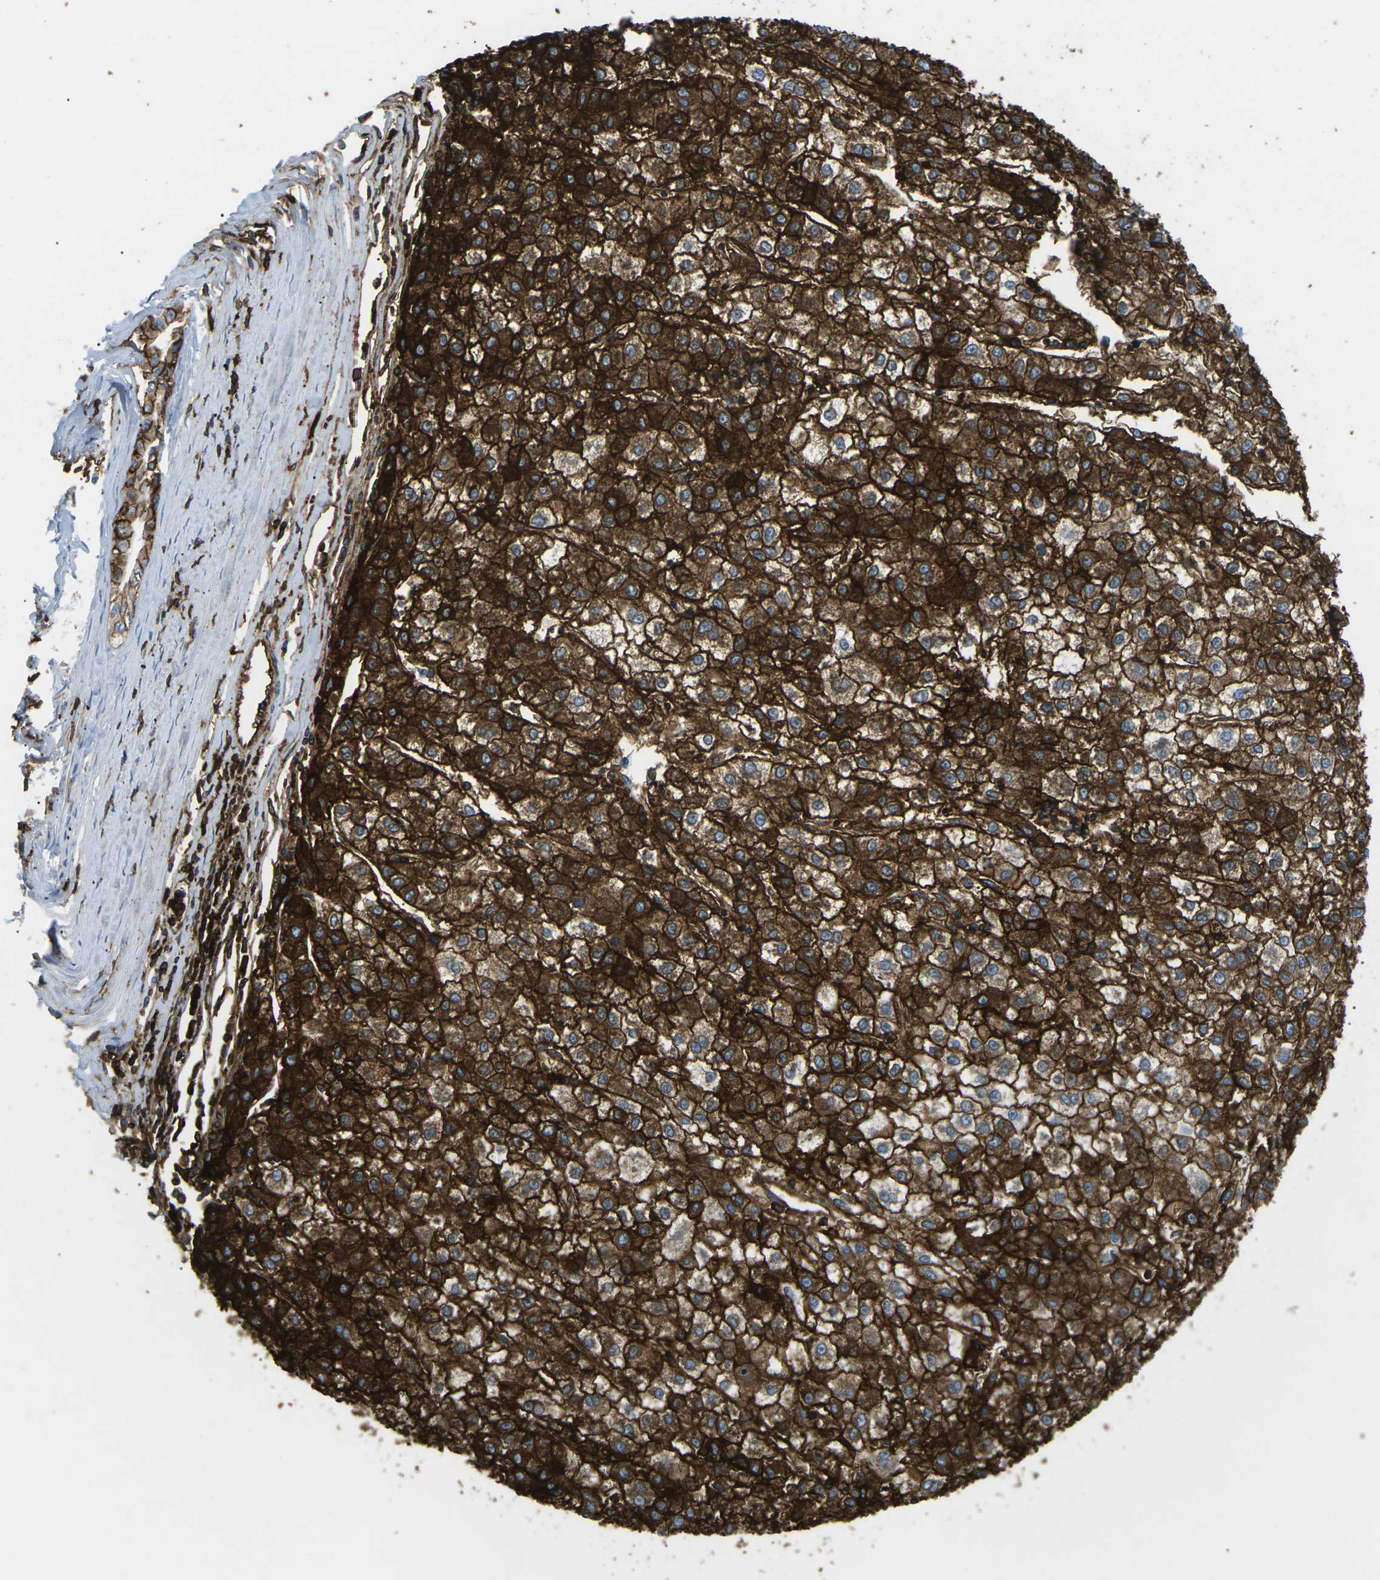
{"staining": {"intensity": "strong", "quantity": ">75%", "location": "cytoplasmic/membranous"}, "tissue": "liver cancer", "cell_type": "Tumor cells", "image_type": "cancer", "snomed": [{"axis": "morphology", "description": "Carcinoma, Hepatocellular, NOS"}, {"axis": "topography", "description": "Liver"}], "caption": "Liver hepatocellular carcinoma stained with a protein marker reveals strong staining in tumor cells.", "gene": "HLA-B", "patient": {"sex": "male", "age": 72}}